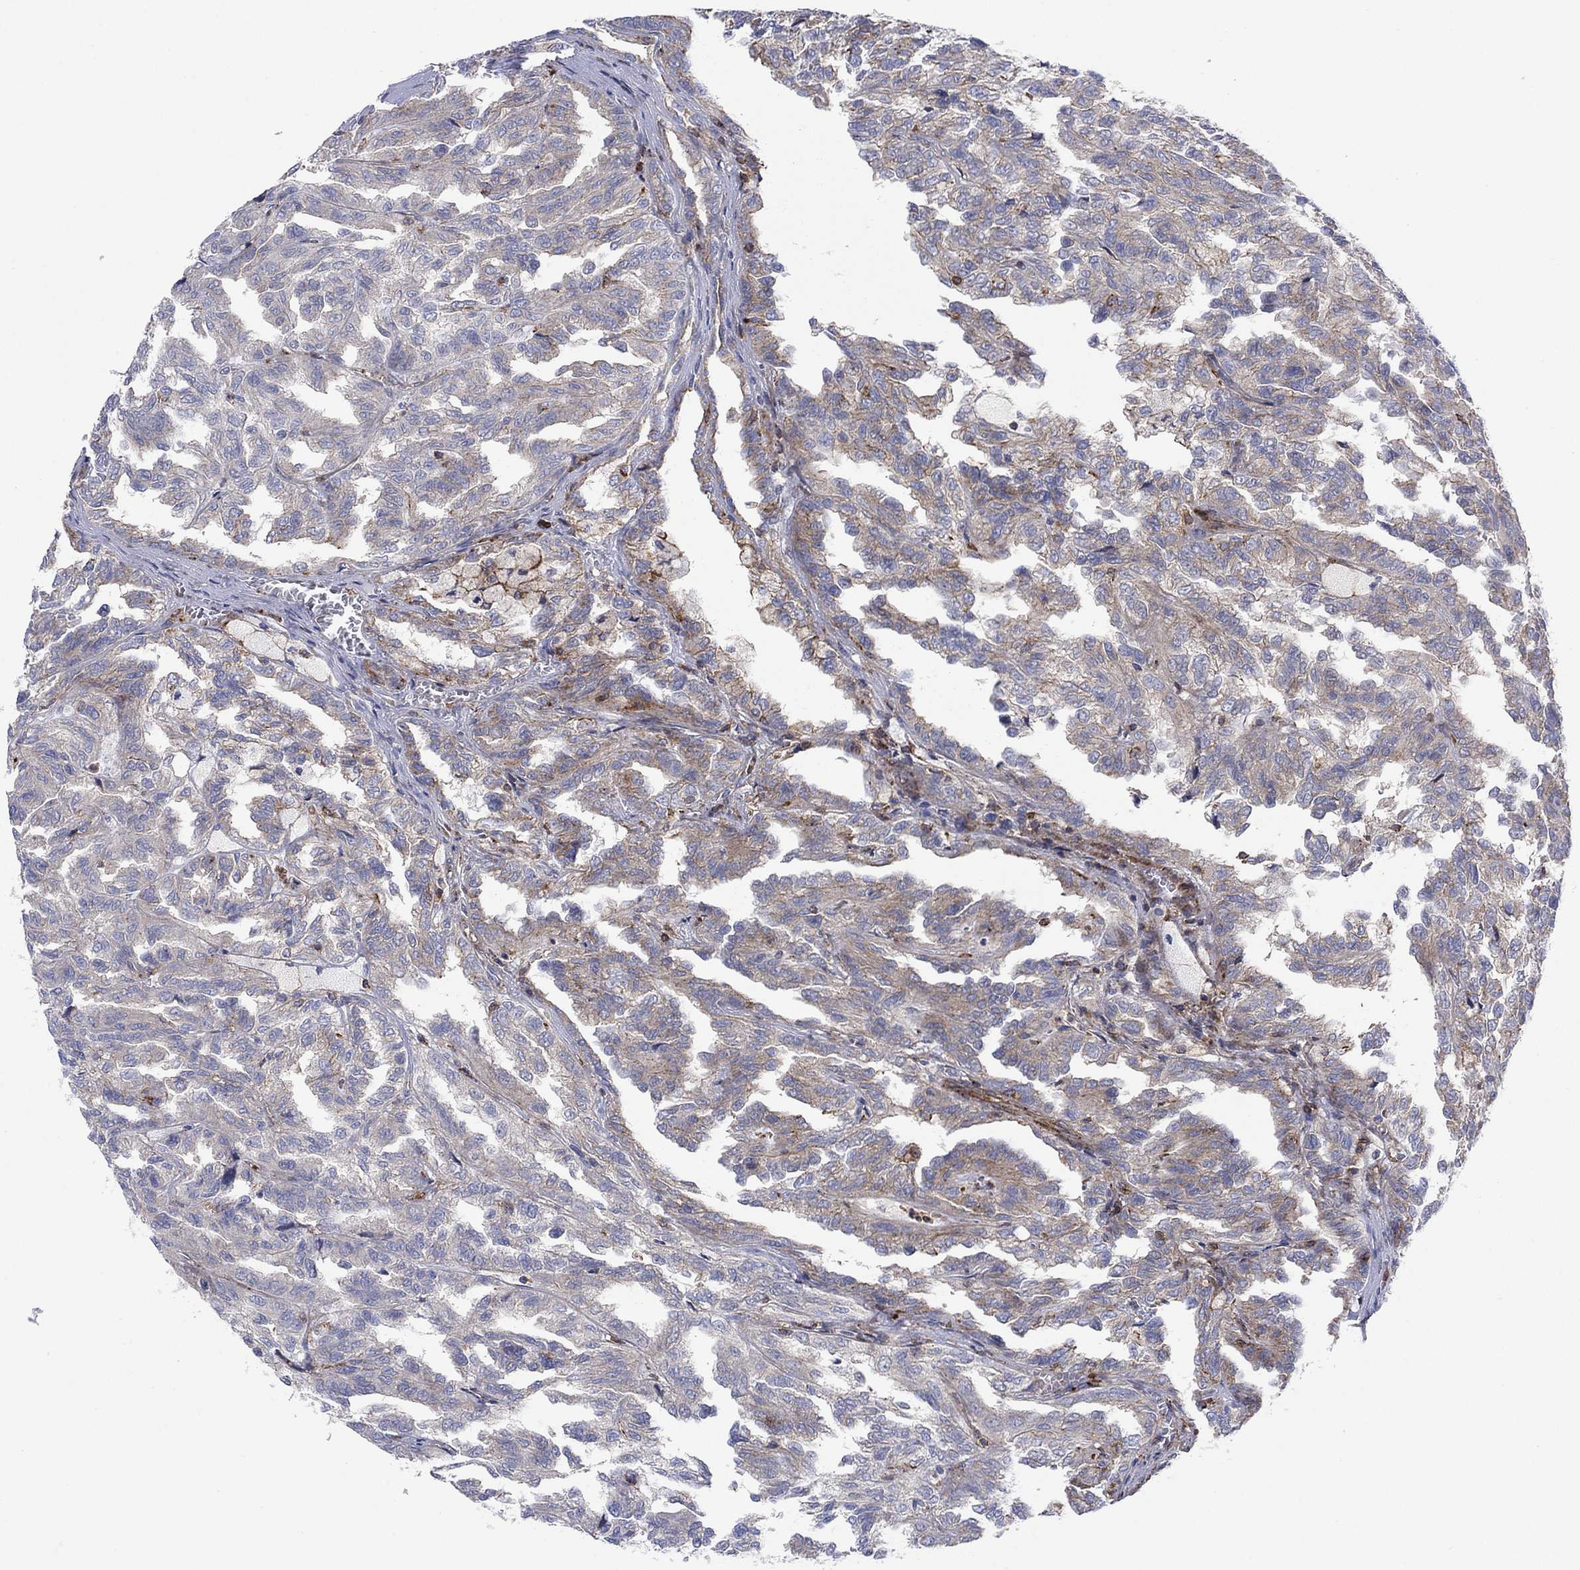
{"staining": {"intensity": "strong", "quantity": "<25%", "location": "cytoplasmic/membranous"}, "tissue": "renal cancer", "cell_type": "Tumor cells", "image_type": "cancer", "snomed": [{"axis": "morphology", "description": "Adenocarcinoma, NOS"}, {"axis": "topography", "description": "Kidney"}], "caption": "Immunohistochemical staining of renal cancer reveals medium levels of strong cytoplasmic/membranous protein positivity in approximately <25% of tumor cells.", "gene": "PAG1", "patient": {"sex": "male", "age": 79}}